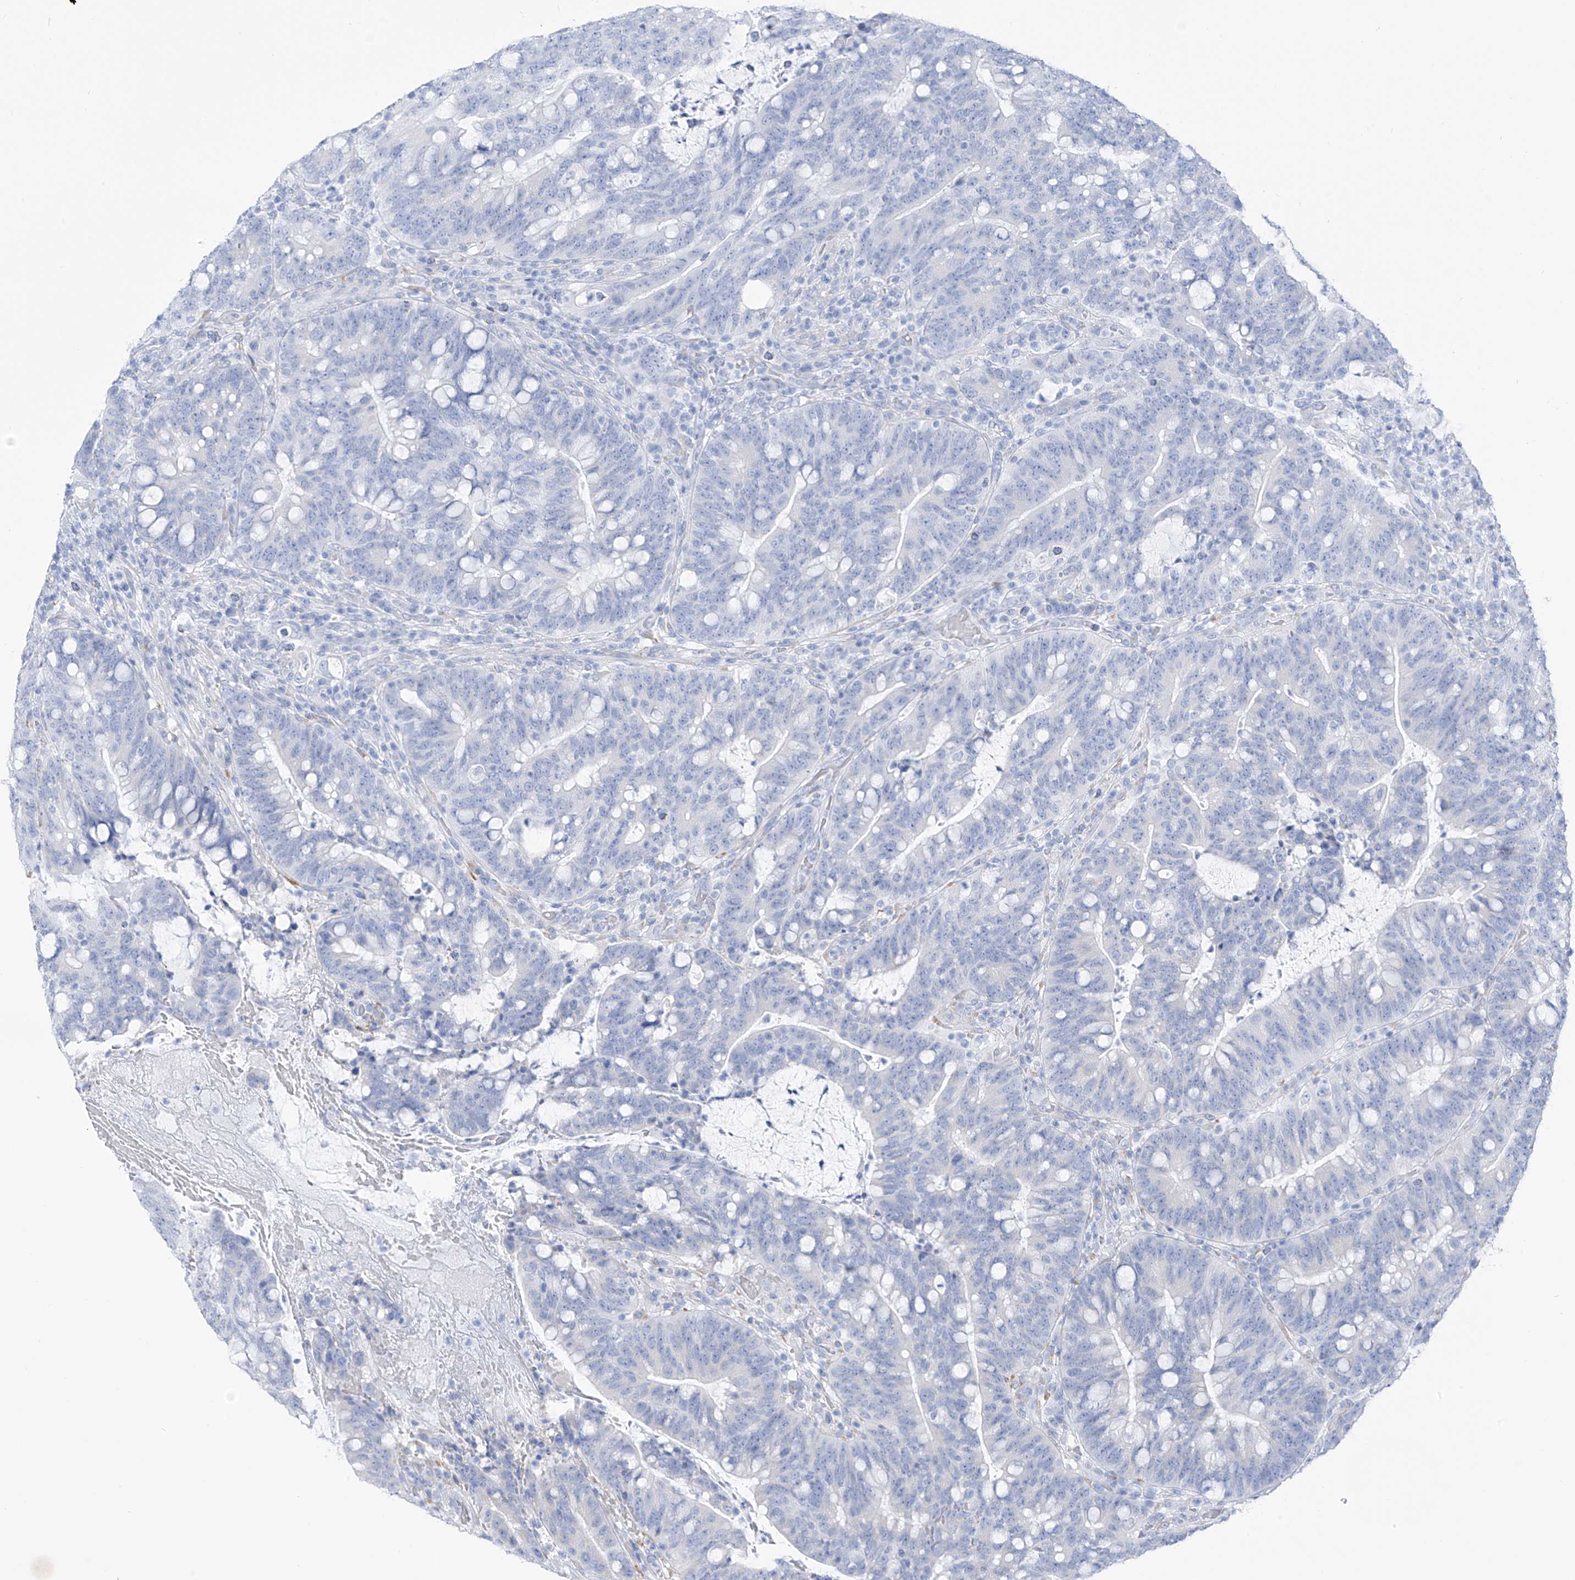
{"staining": {"intensity": "negative", "quantity": "none", "location": "none"}, "tissue": "colorectal cancer", "cell_type": "Tumor cells", "image_type": "cancer", "snomed": [{"axis": "morphology", "description": "Adenocarcinoma, NOS"}, {"axis": "topography", "description": "Colon"}], "caption": "Histopathology image shows no significant protein staining in tumor cells of adenocarcinoma (colorectal).", "gene": "RCN2", "patient": {"sex": "female", "age": 66}}